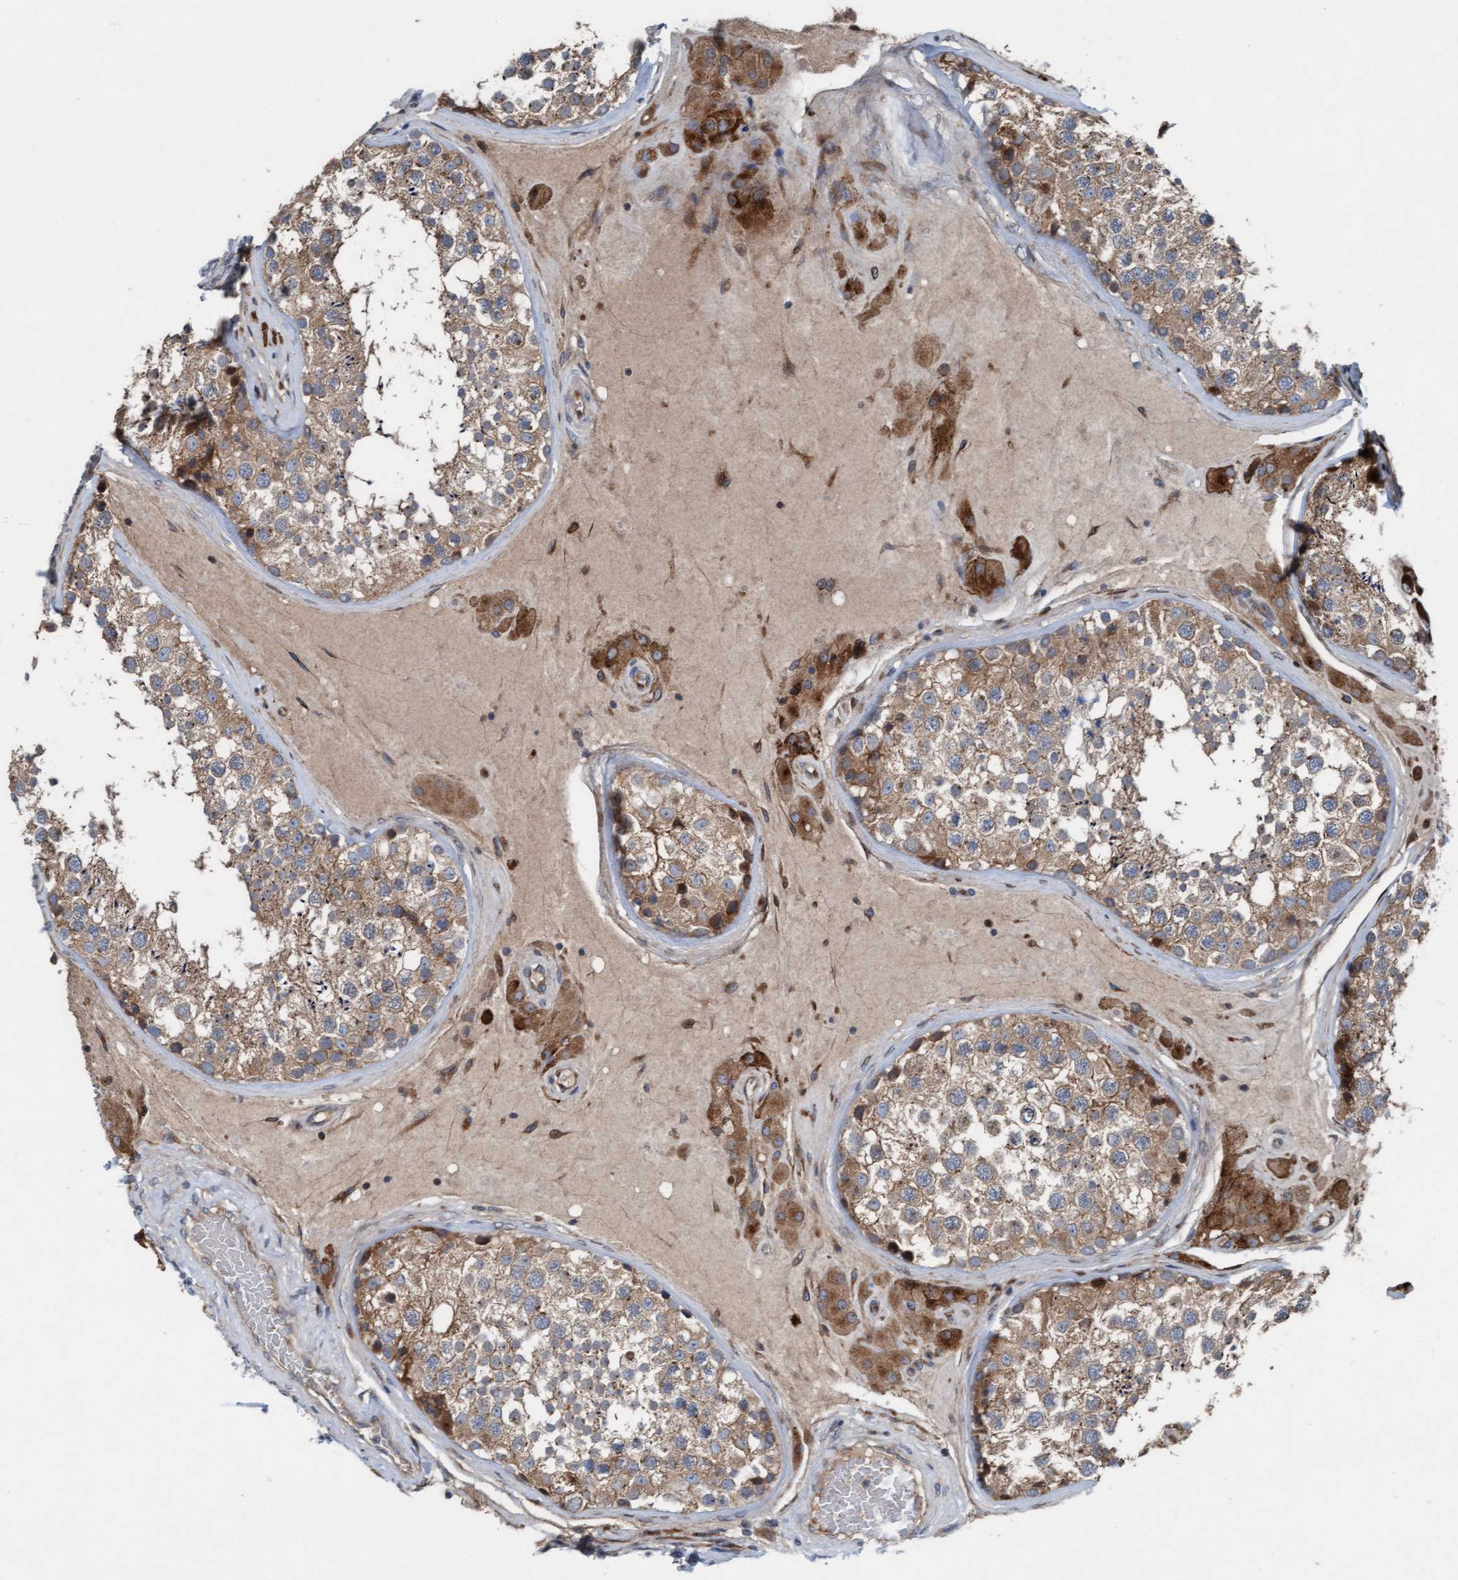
{"staining": {"intensity": "moderate", "quantity": ">75%", "location": "cytoplasmic/membranous"}, "tissue": "testis", "cell_type": "Cells in seminiferous ducts", "image_type": "normal", "snomed": [{"axis": "morphology", "description": "Normal tissue, NOS"}, {"axis": "topography", "description": "Testis"}], "caption": "There is medium levels of moderate cytoplasmic/membranous expression in cells in seminiferous ducts of benign testis, as demonstrated by immunohistochemical staining (brown color).", "gene": "KLHL26", "patient": {"sex": "male", "age": 46}}